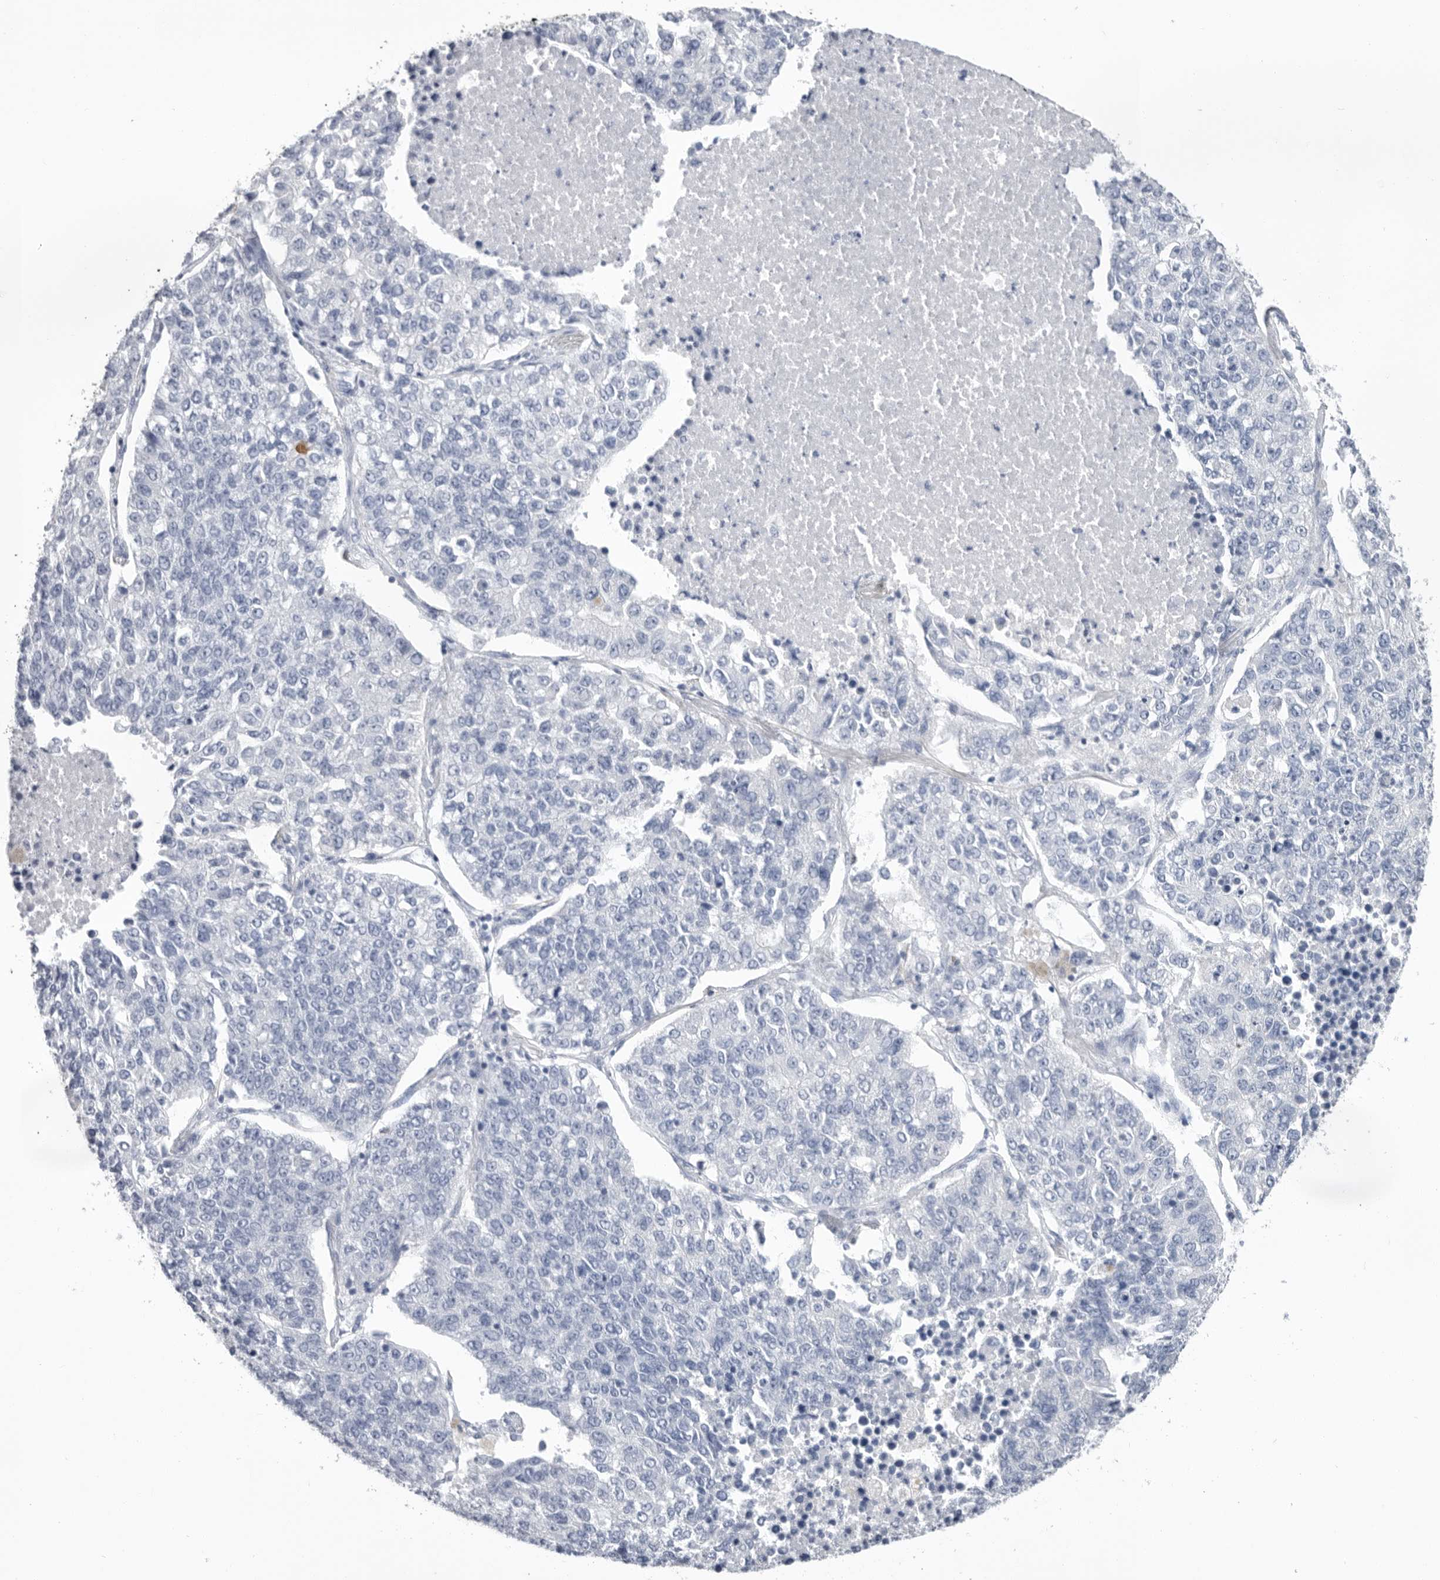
{"staining": {"intensity": "negative", "quantity": "none", "location": "none"}, "tissue": "lung cancer", "cell_type": "Tumor cells", "image_type": "cancer", "snomed": [{"axis": "morphology", "description": "Adenocarcinoma, NOS"}, {"axis": "topography", "description": "Lung"}], "caption": "IHC histopathology image of neoplastic tissue: lung cancer stained with DAB (3,3'-diaminobenzidine) exhibits no significant protein staining in tumor cells. The staining is performed using DAB (3,3'-diaminobenzidine) brown chromogen with nuclei counter-stained in using hematoxylin.", "gene": "APOA2", "patient": {"sex": "male", "age": 49}}